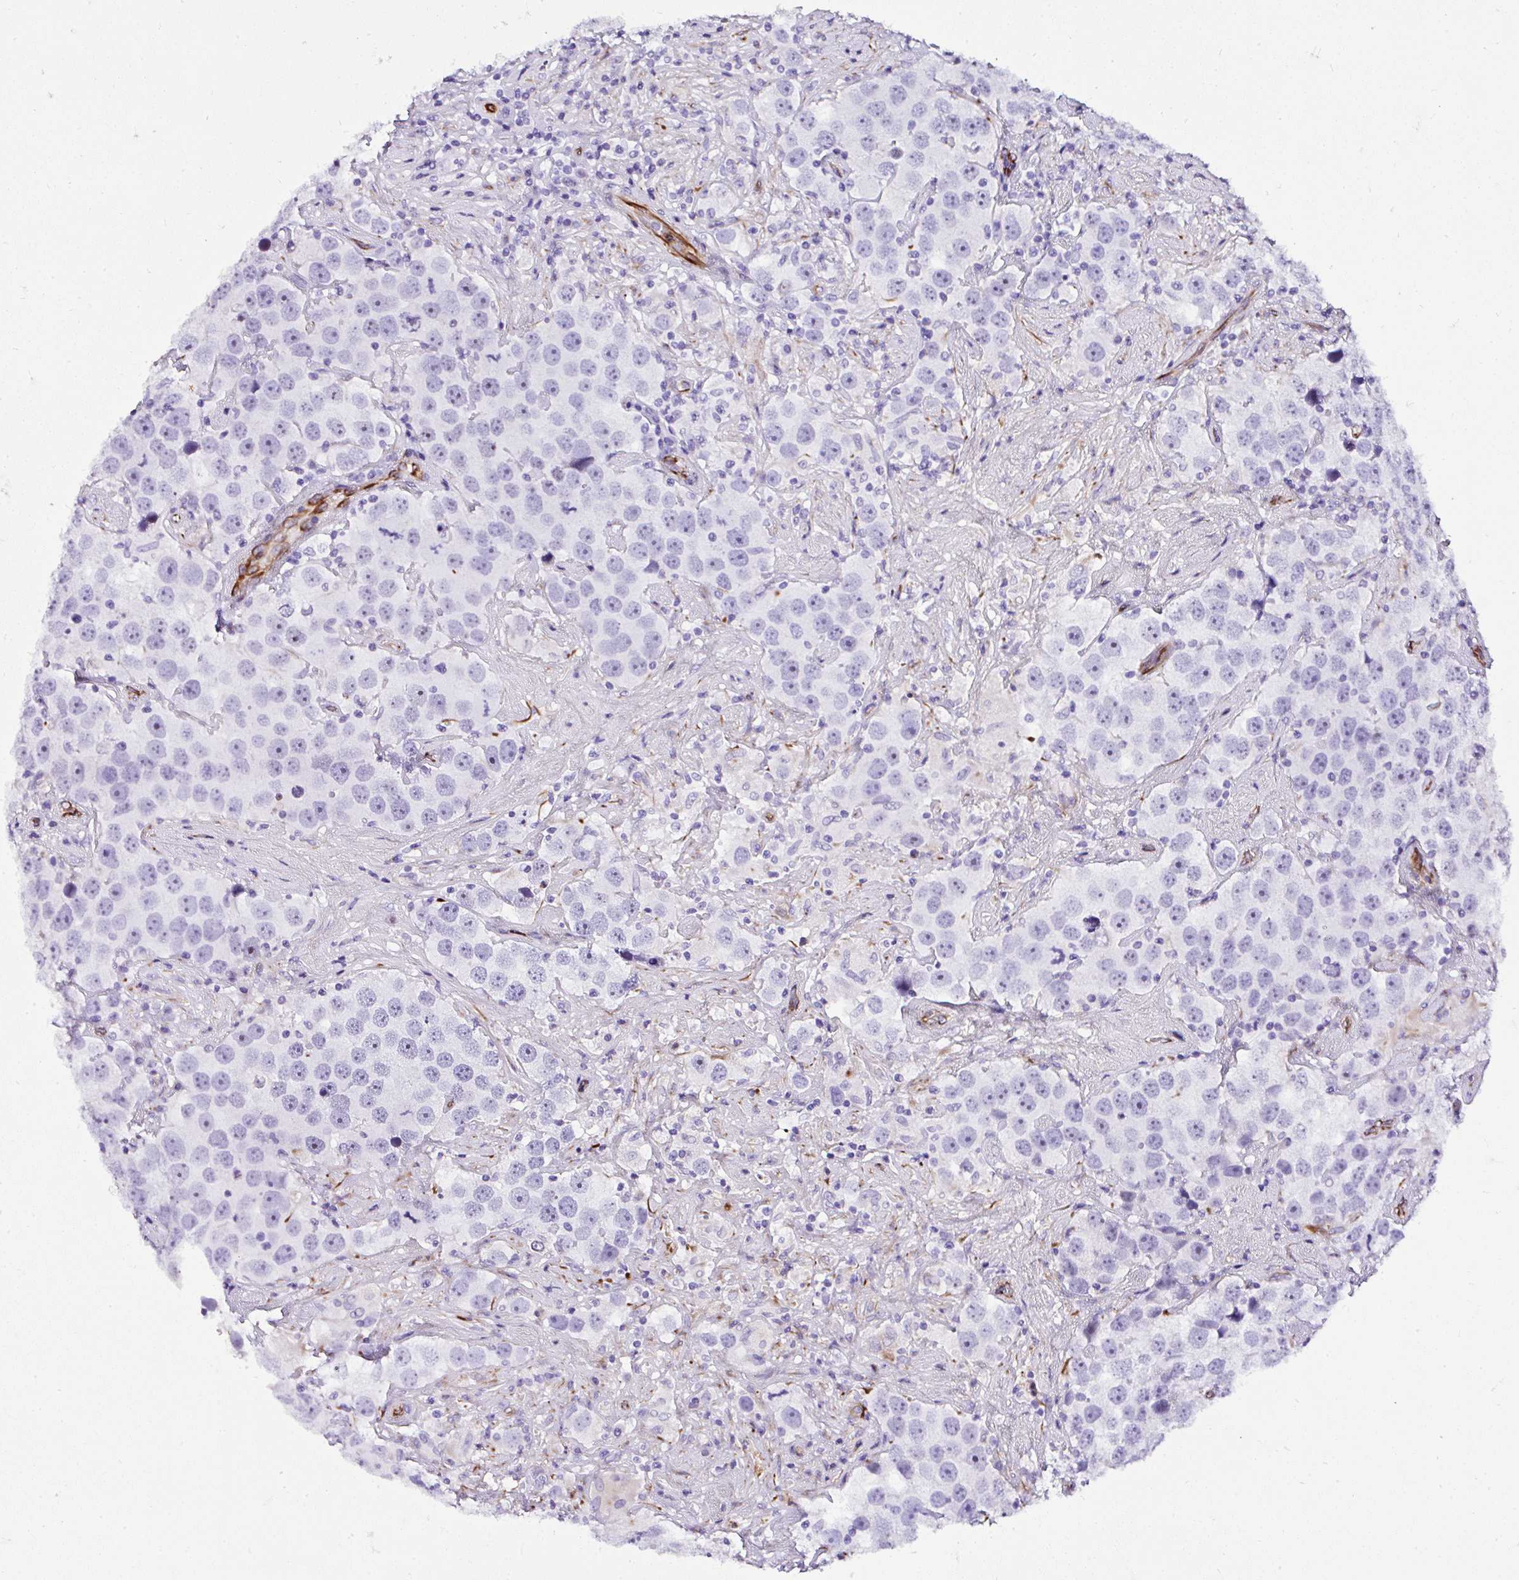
{"staining": {"intensity": "negative", "quantity": "none", "location": "none"}, "tissue": "testis cancer", "cell_type": "Tumor cells", "image_type": "cancer", "snomed": [{"axis": "morphology", "description": "Seminoma, NOS"}, {"axis": "topography", "description": "Testis"}], "caption": "Tumor cells are negative for brown protein staining in seminoma (testis).", "gene": "DEPDC5", "patient": {"sex": "male", "age": 49}}